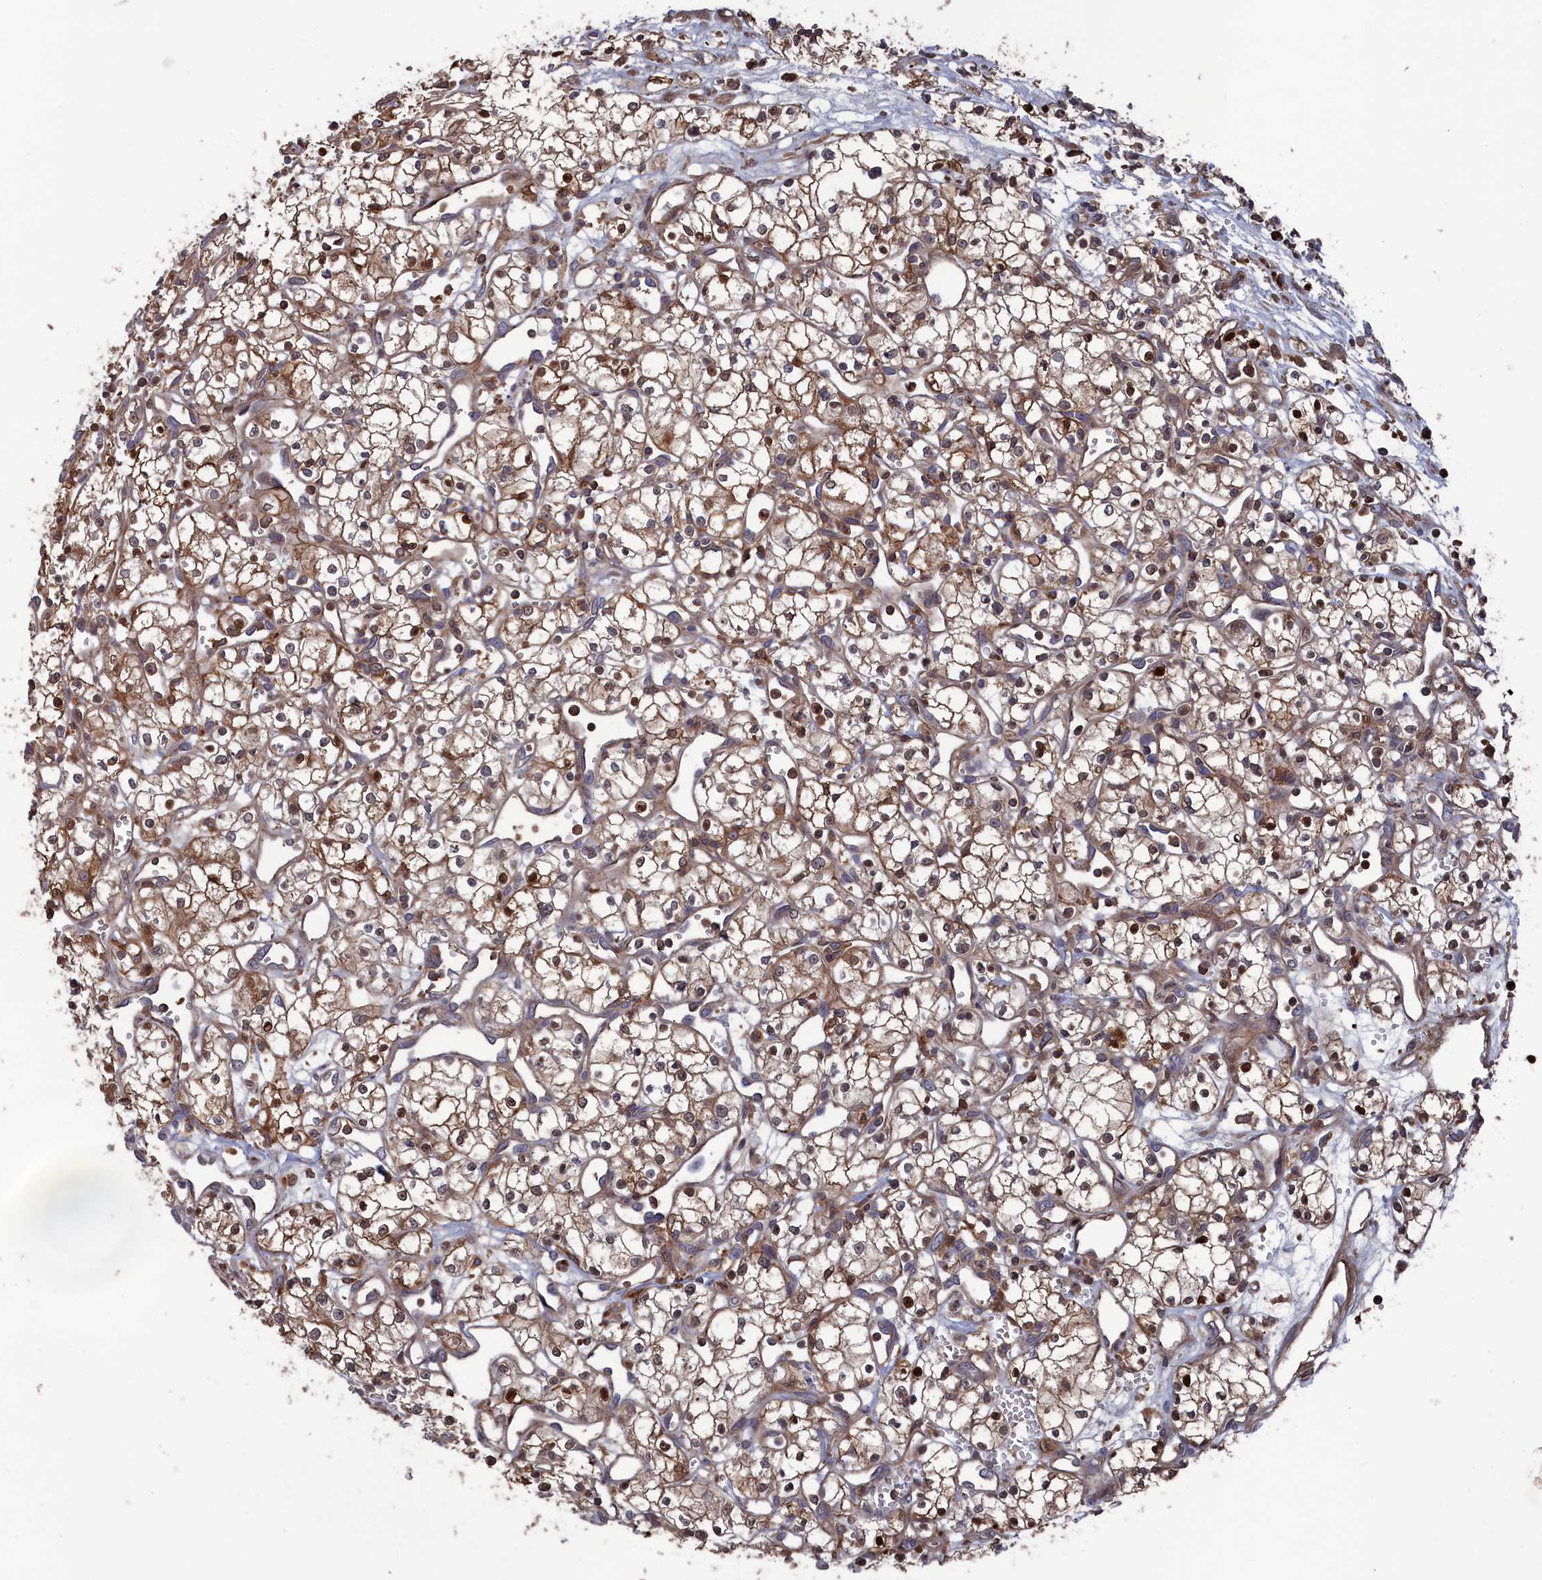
{"staining": {"intensity": "moderate", "quantity": ">75%", "location": "cytoplasmic/membranous,nuclear"}, "tissue": "renal cancer", "cell_type": "Tumor cells", "image_type": "cancer", "snomed": [{"axis": "morphology", "description": "Adenocarcinoma, NOS"}, {"axis": "topography", "description": "Kidney"}], "caption": "IHC (DAB (3,3'-diaminobenzidine)) staining of human renal cancer (adenocarcinoma) reveals moderate cytoplasmic/membranous and nuclear protein positivity in approximately >75% of tumor cells.", "gene": "PLA2G15", "patient": {"sex": "male", "age": 59}}